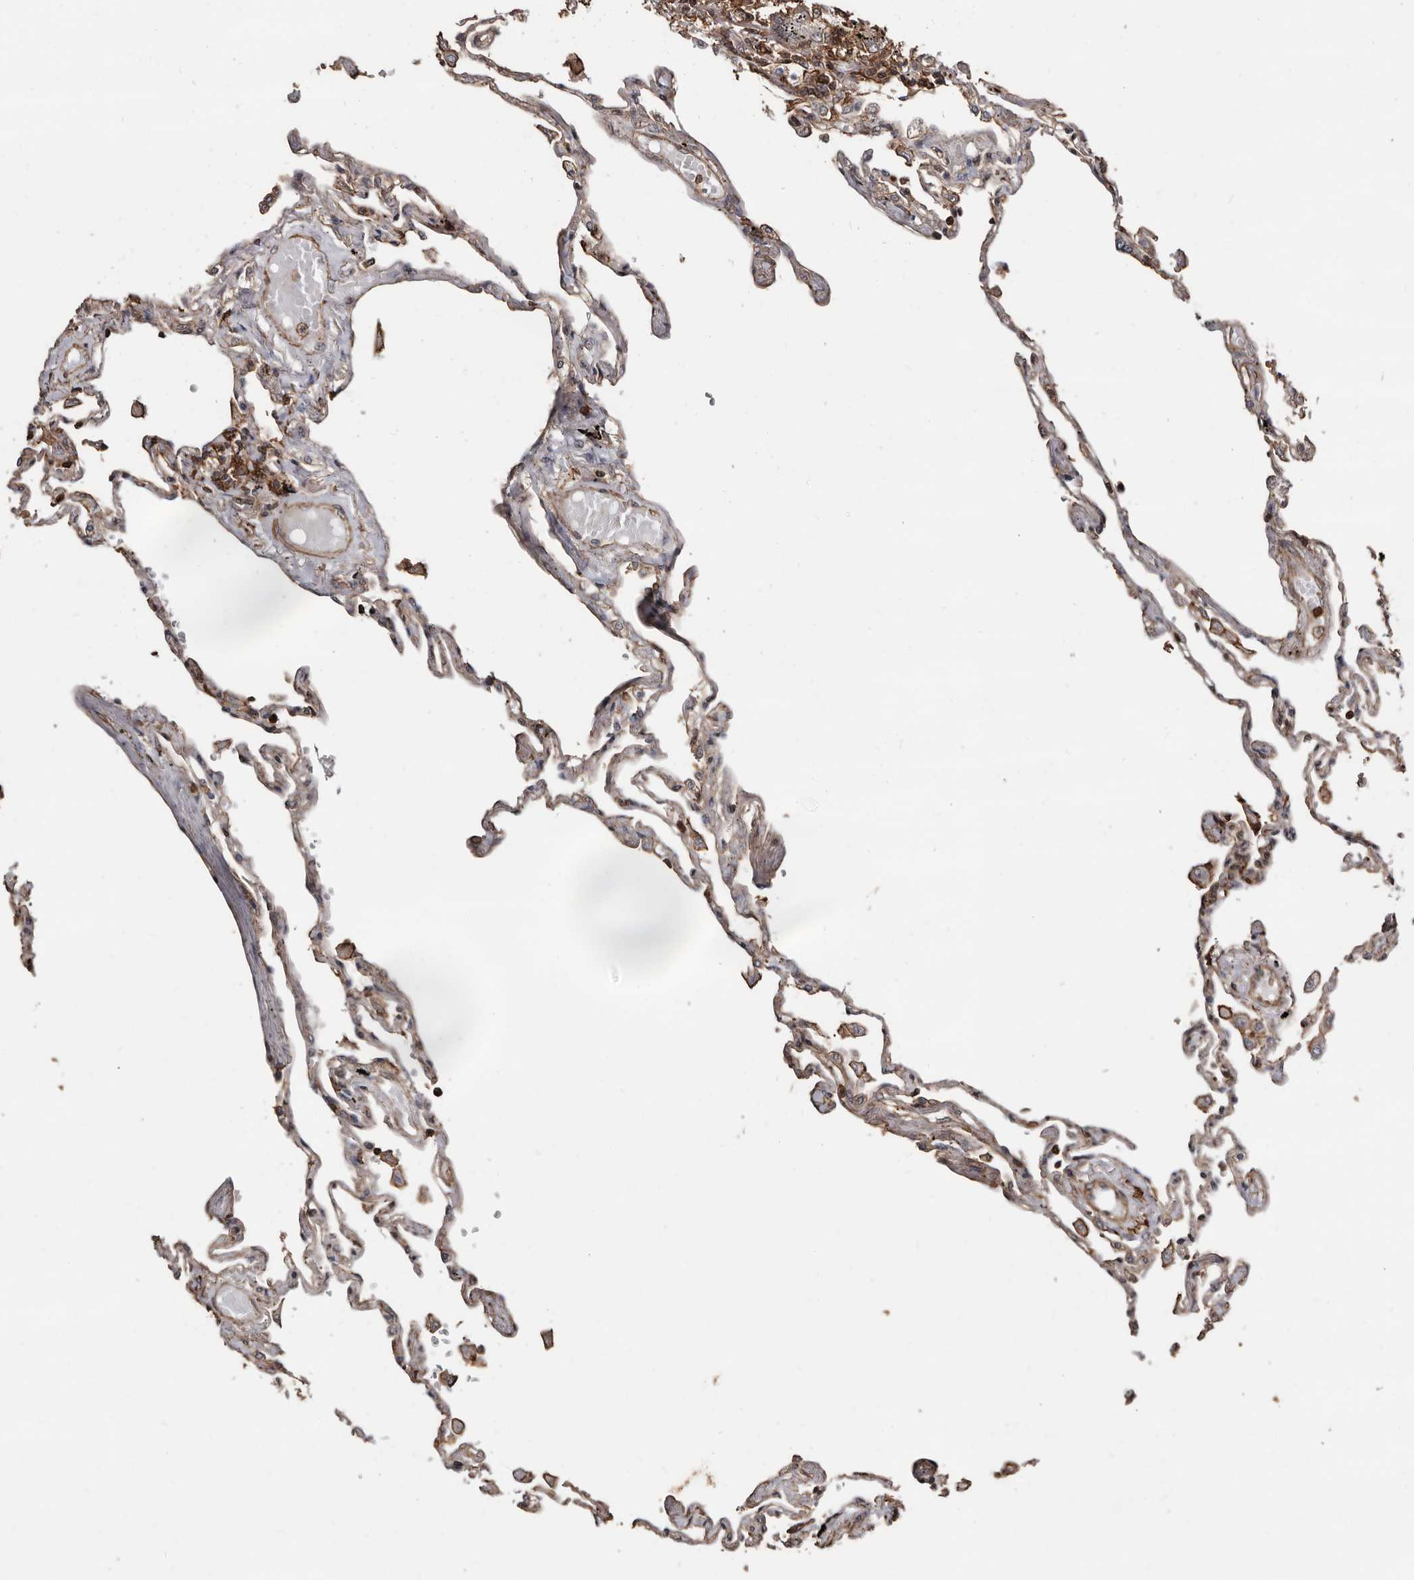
{"staining": {"intensity": "weak", "quantity": "25%-75%", "location": "cytoplasmic/membranous"}, "tissue": "lung", "cell_type": "Alveolar cells", "image_type": "normal", "snomed": [{"axis": "morphology", "description": "Normal tissue, NOS"}, {"axis": "topography", "description": "Lung"}], "caption": "Immunohistochemistry micrograph of unremarkable lung: lung stained using immunohistochemistry (IHC) demonstrates low levels of weak protein expression localized specifically in the cytoplasmic/membranous of alveolar cells, appearing as a cytoplasmic/membranous brown color.", "gene": "GSK3A", "patient": {"sex": "female", "age": 67}}